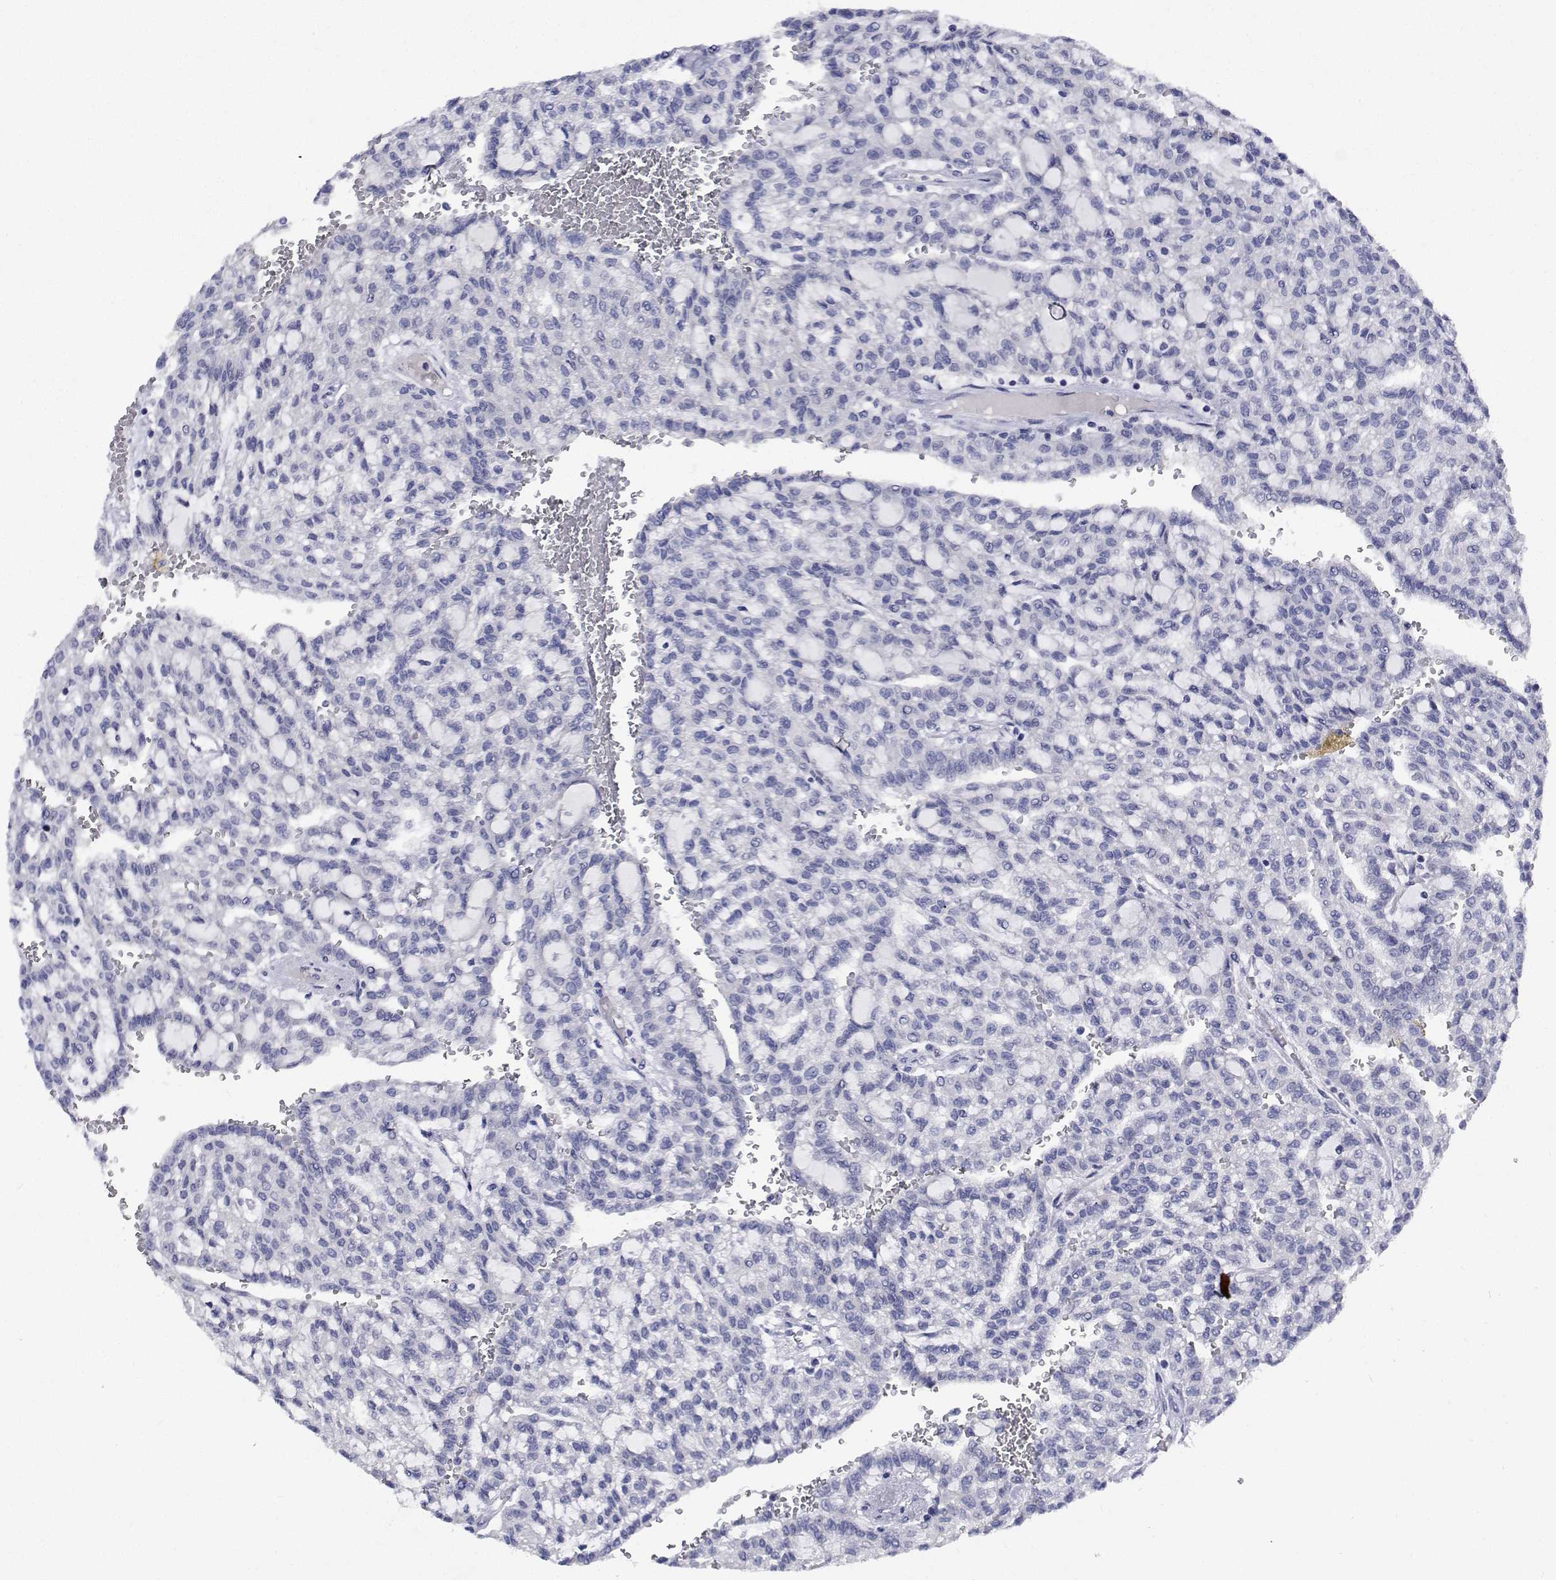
{"staining": {"intensity": "negative", "quantity": "none", "location": "none"}, "tissue": "renal cancer", "cell_type": "Tumor cells", "image_type": "cancer", "snomed": [{"axis": "morphology", "description": "Adenocarcinoma, NOS"}, {"axis": "topography", "description": "Kidney"}], "caption": "Immunohistochemical staining of renal adenocarcinoma exhibits no significant staining in tumor cells. Nuclei are stained in blue.", "gene": "PLXNA4", "patient": {"sex": "male", "age": 63}}